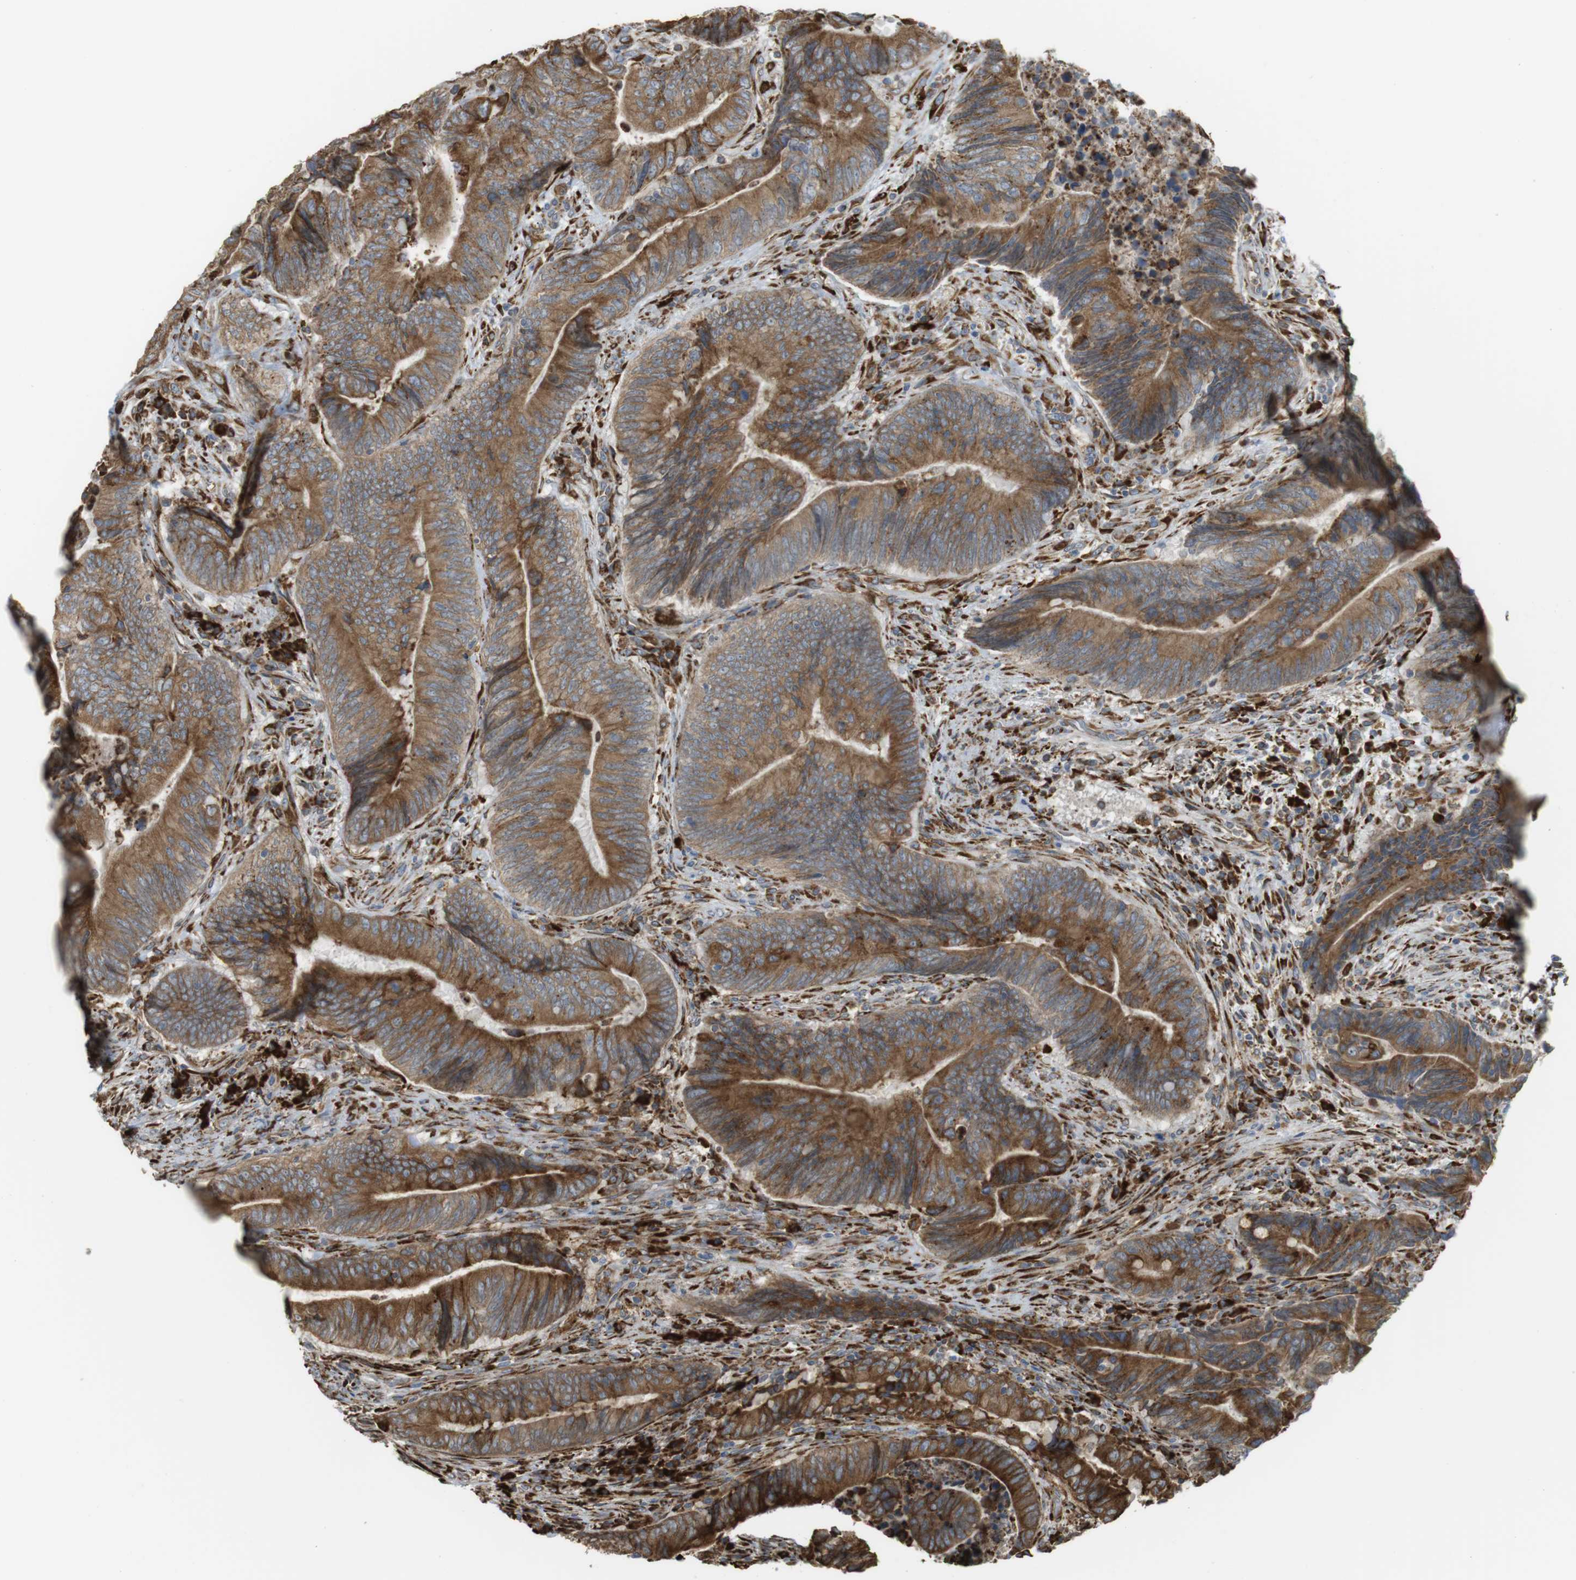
{"staining": {"intensity": "moderate", "quantity": ">75%", "location": "cytoplasmic/membranous"}, "tissue": "colorectal cancer", "cell_type": "Tumor cells", "image_type": "cancer", "snomed": [{"axis": "morphology", "description": "Normal tissue, NOS"}, {"axis": "morphology", "description": "Adenocarcinoma, NOS"}, {"axis": "topography", "description": "Colon"}], "caption": "Immunohistochemical staining of human adenocarcinoma (colorectal) reveals medium levels of moderate cytoplasmic/membranous protein expression in about >75% of tumor cells. The protein is shown in brown color, while the nuclei are stained blue.", "gene": "MBOAT2", "patient": {"sex": "male", "age": 56}}